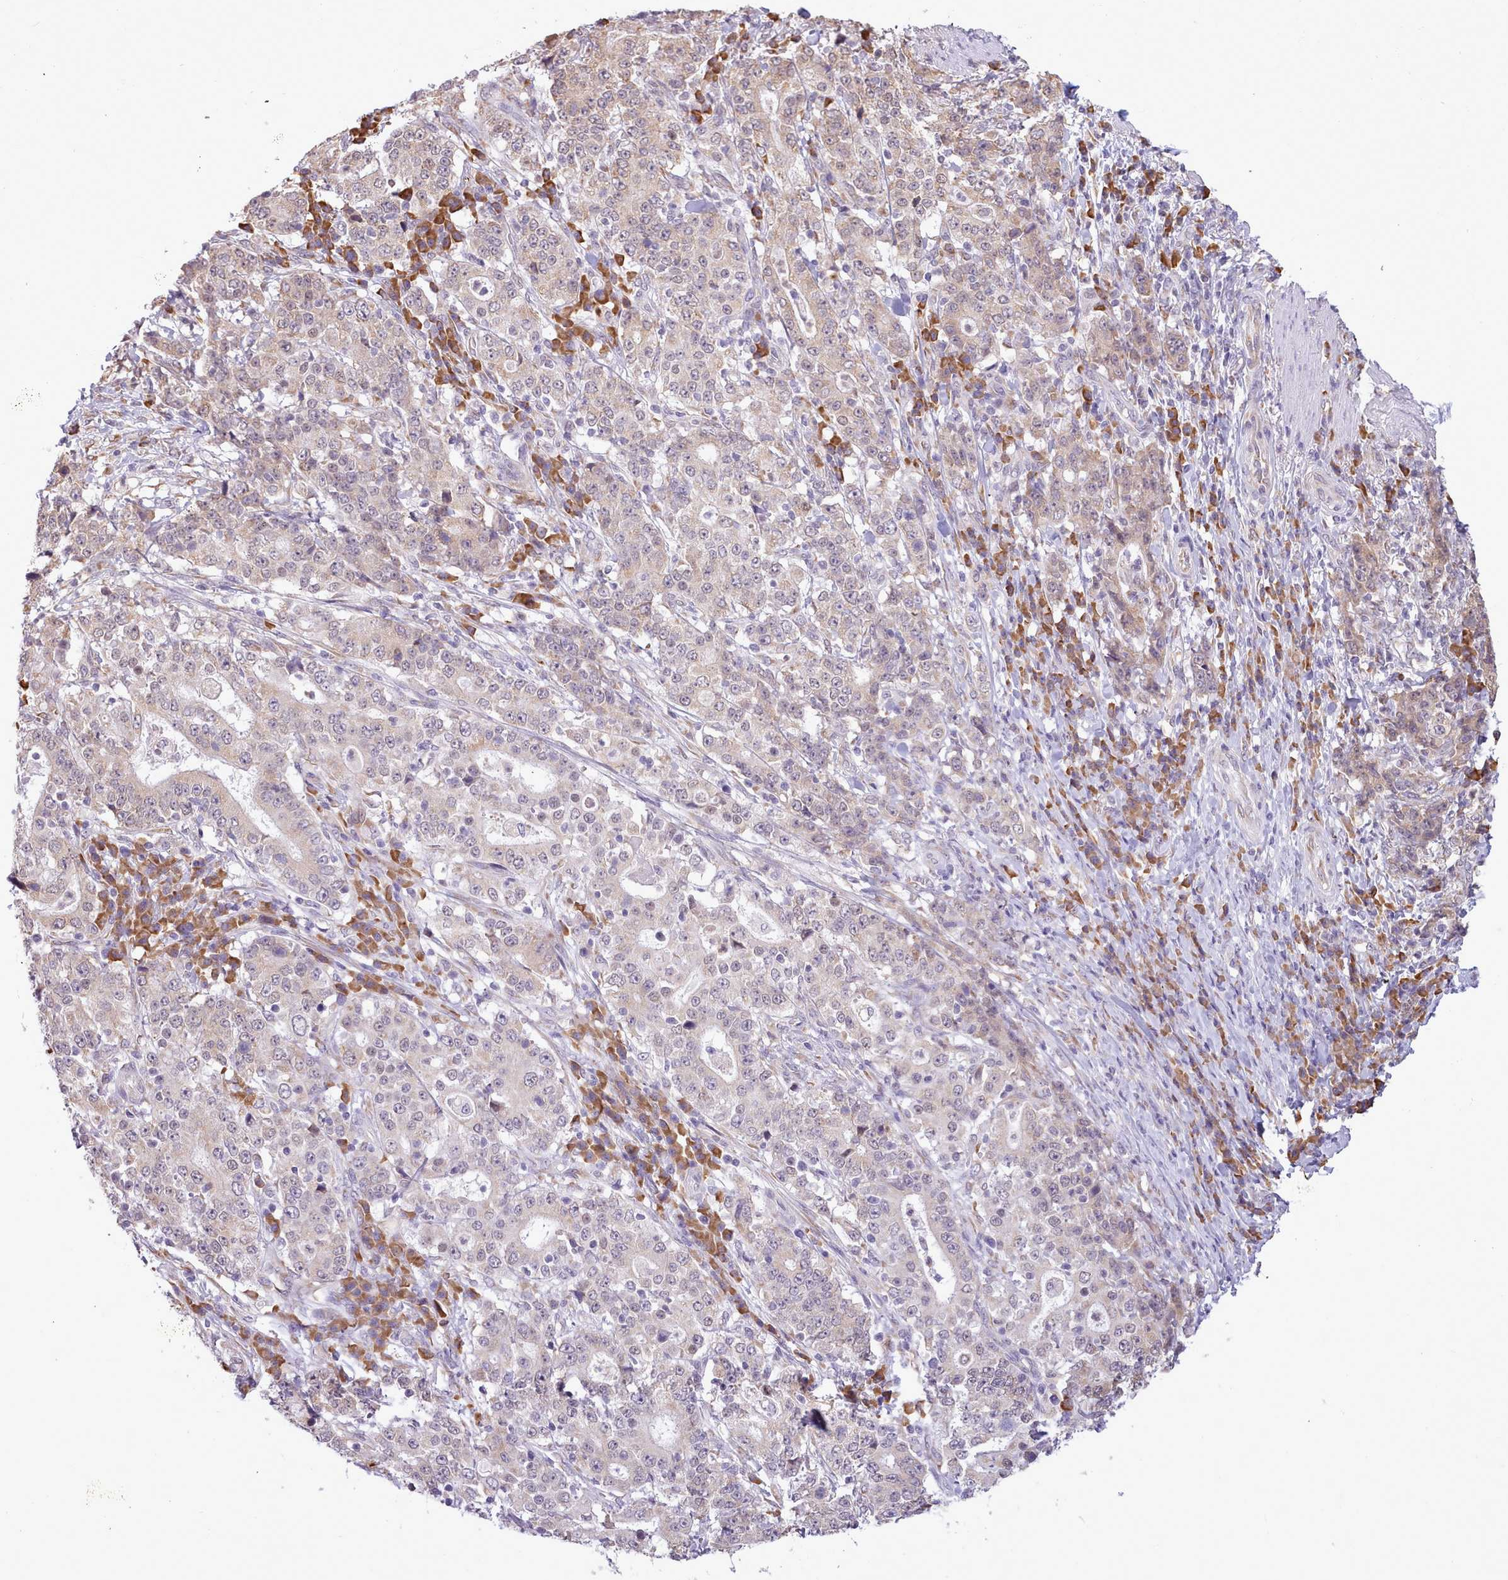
{"staining": {"intensity": "weak", "quantity": "<25%", "location": "cytoplasmic/membranous"}, "tissue": "stomach cancer", "cell_type": "Tumor cells", "image_type": "cancer", "snomed": [{"axis": "morphology", "description": "Normal tissue, NOS"}, {"axis": "morphology", "description": "Adenocarcinoma, NOS"}, {"axis": "topography", "description": "Stomach, upper"}, {"axis": "topography", "description": "Stomach"}], "caption": "Photomicrograph shows no protein expression in tumor cells of adenocarcinoma (stomach) tissue. Brightfield microscopy of immunohistochemistry (IHC) stained with DAB (3,3'-diaminobenzidine) (brown) and hematoxylin (blue), captured at high magnification.", "gene": "SEC61B", "patient": {"sex": "male", "age": 59}}